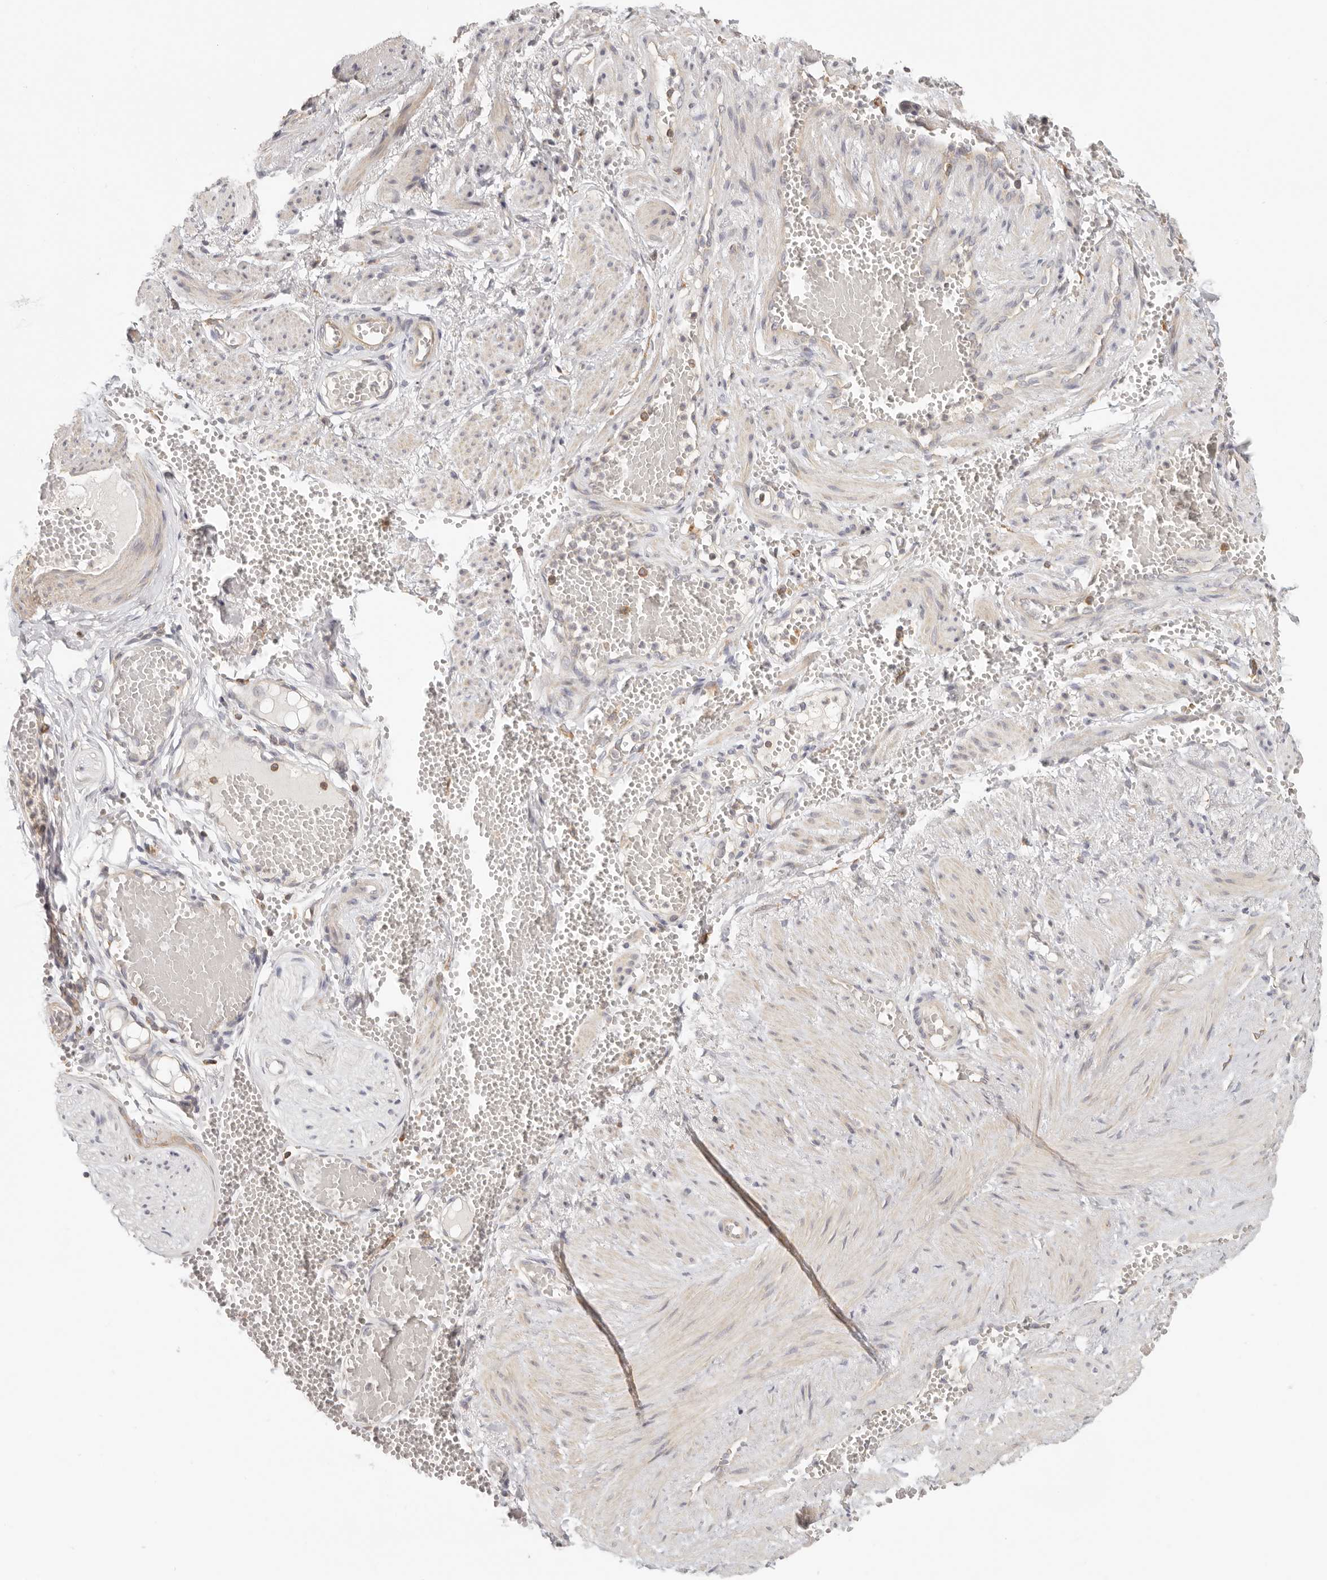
{"staining": {"intensity": "negative", "quantity": "none", "location": "none"}, "tissue": "adipose tissue", "cell_type": "Adipocytes", "image_type": "normal", "snomed": [{"axis": "morphology", "description": "Normal tissue, NOS"}, {"axis": "topography", "description": "Smooth muscle"}, {"axis": "topography", "description": "Peripheral nerve tissue"}], "caption": "Adipocytes are negative for brown protein staining in unremarkable adipose tissue. (DAB immunohistochemistry visualized using brightfield microscopy, high magnification).", "gene": "ANXA9", "patient": {"sex": "female", "age": 39}}